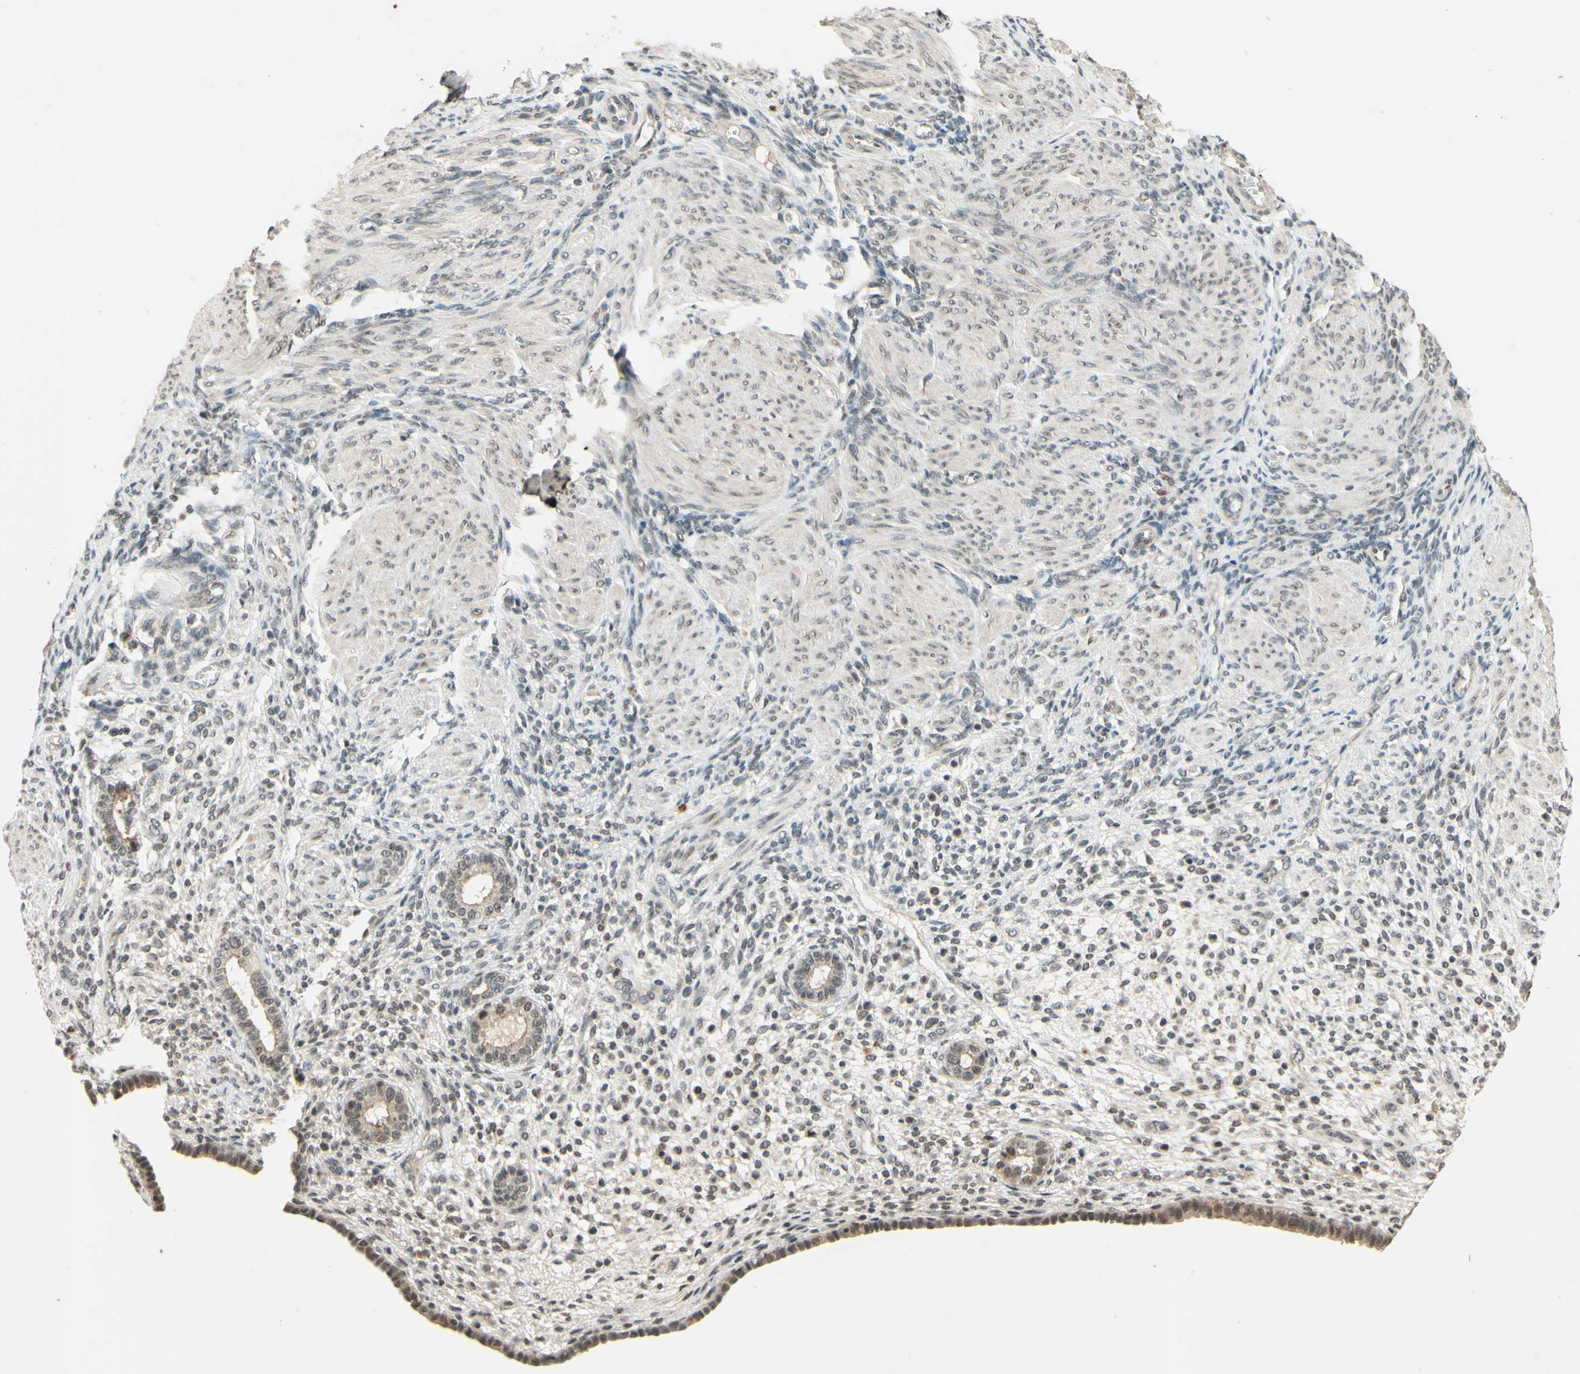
{"staining": {"intensity": "weak", "quantity": "25%-75%", "location": "nuclear"}, "tissue": "endometrium", "cell_type": "Cells in endometrial stroma", "image_type": "normal", "snomed": [{"axis": "morphology", "description": "Normal tissue, NOS"}, {"axis": "topography", "description": "Endometrium"}], "caption": "Endometrium stained for a protein (brown) shows weak nuclear positive expression in about 25%-75% of cells in endometrial stroma.", "gene": "SMARCB1", "patient": {"sex": "female", "age": 72}}